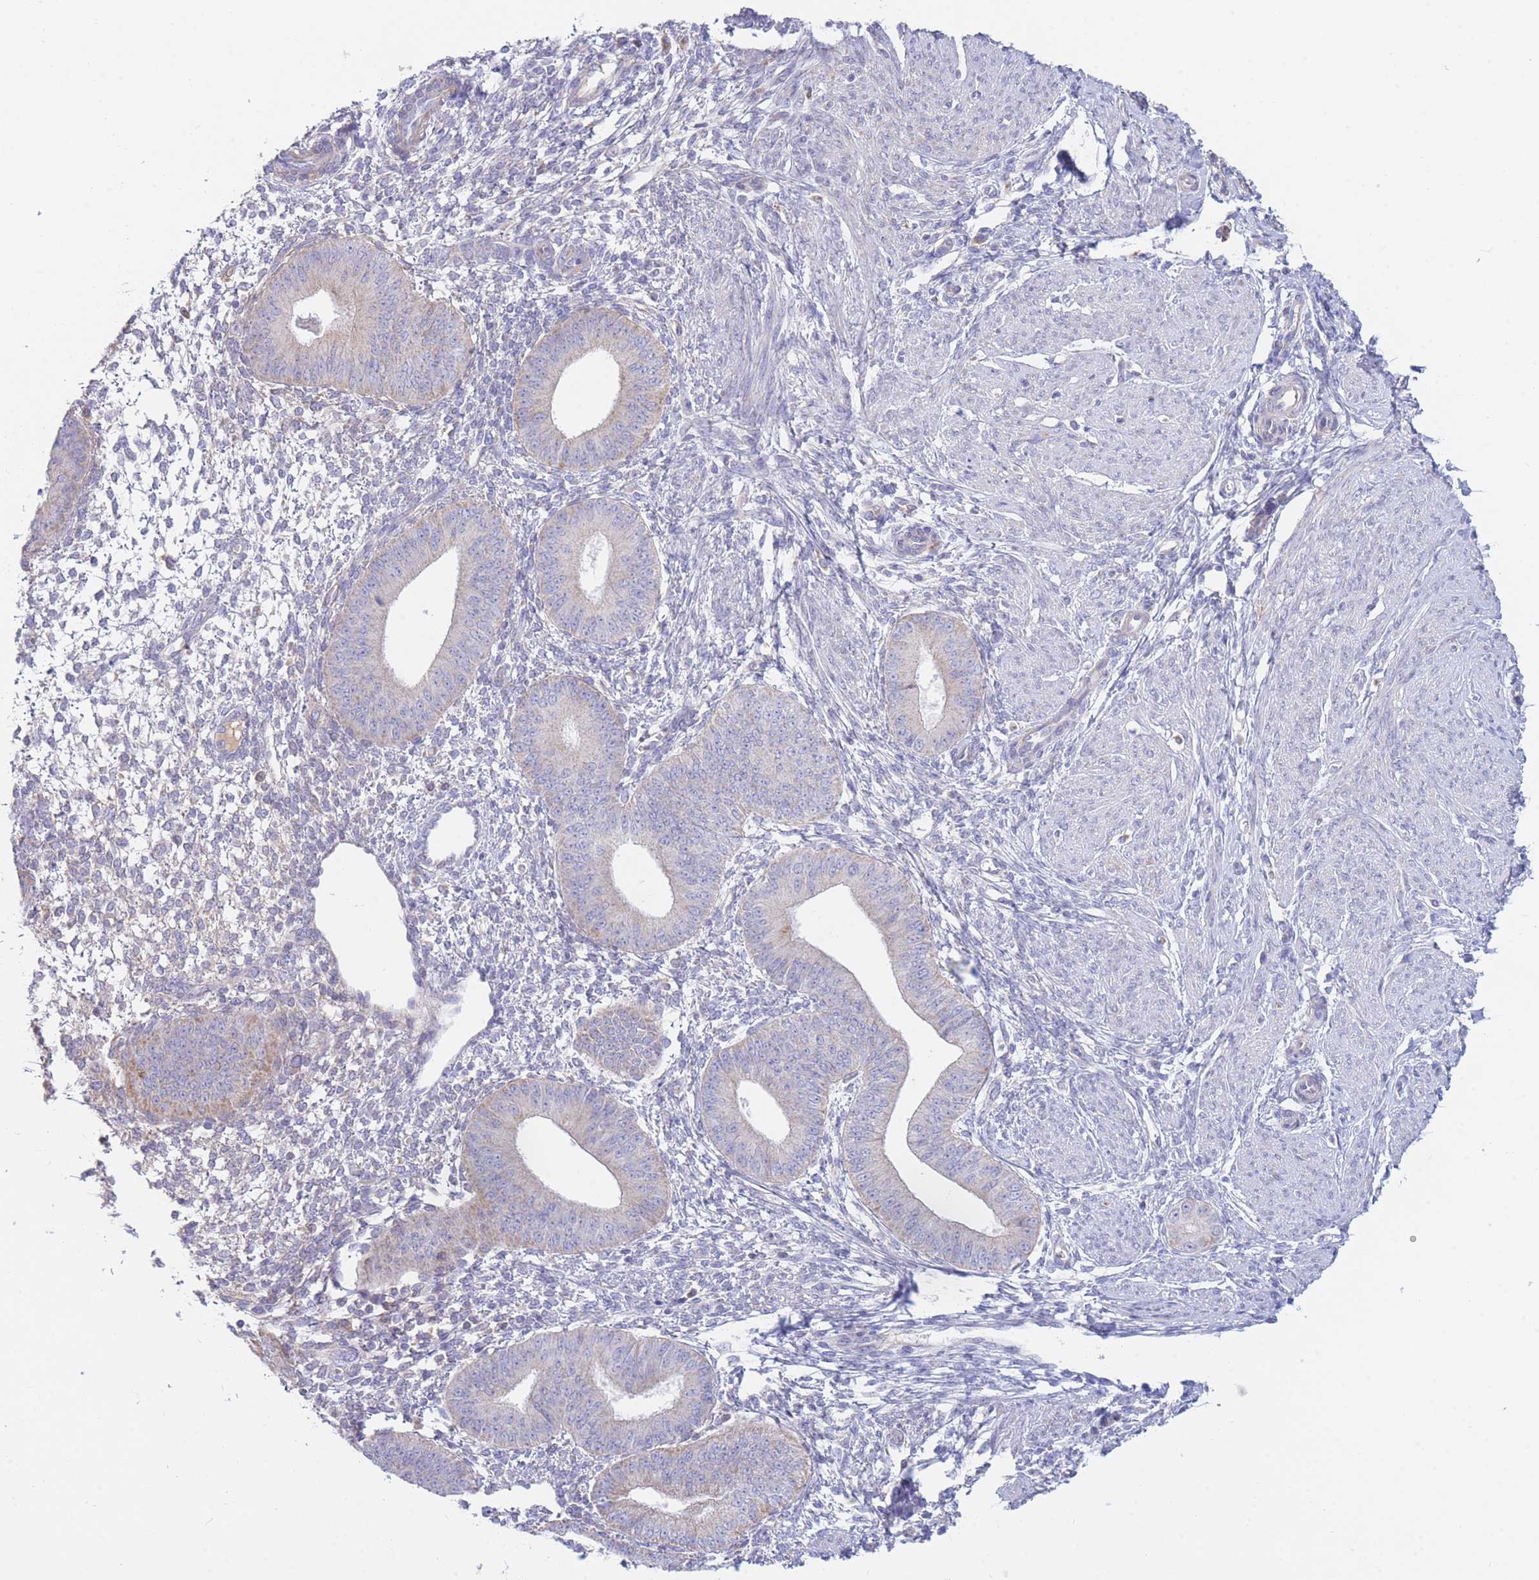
{"staining": {"intensity": "negative", "quantity": "none", "location": "none"}, "tissue": "endometrium", "cell_type": "Cells in endometrial stroma", "image_type": "normal", "snomed": [{"axis": "morphology", "description": "Normal tissue, NOS"}, {"axis": "topography", "description": "Endometrium"}], "caption": "The immunohistochemistry (IHC) photomicrograph has no significant positivity in cells in endometrial stroma of endometrium. (DAB immunohistochemistry (IHC) visualized using brightfield microscopy, high magnification).", "gene": "NANP", "patient": {"sex": "female", "age": 49}}